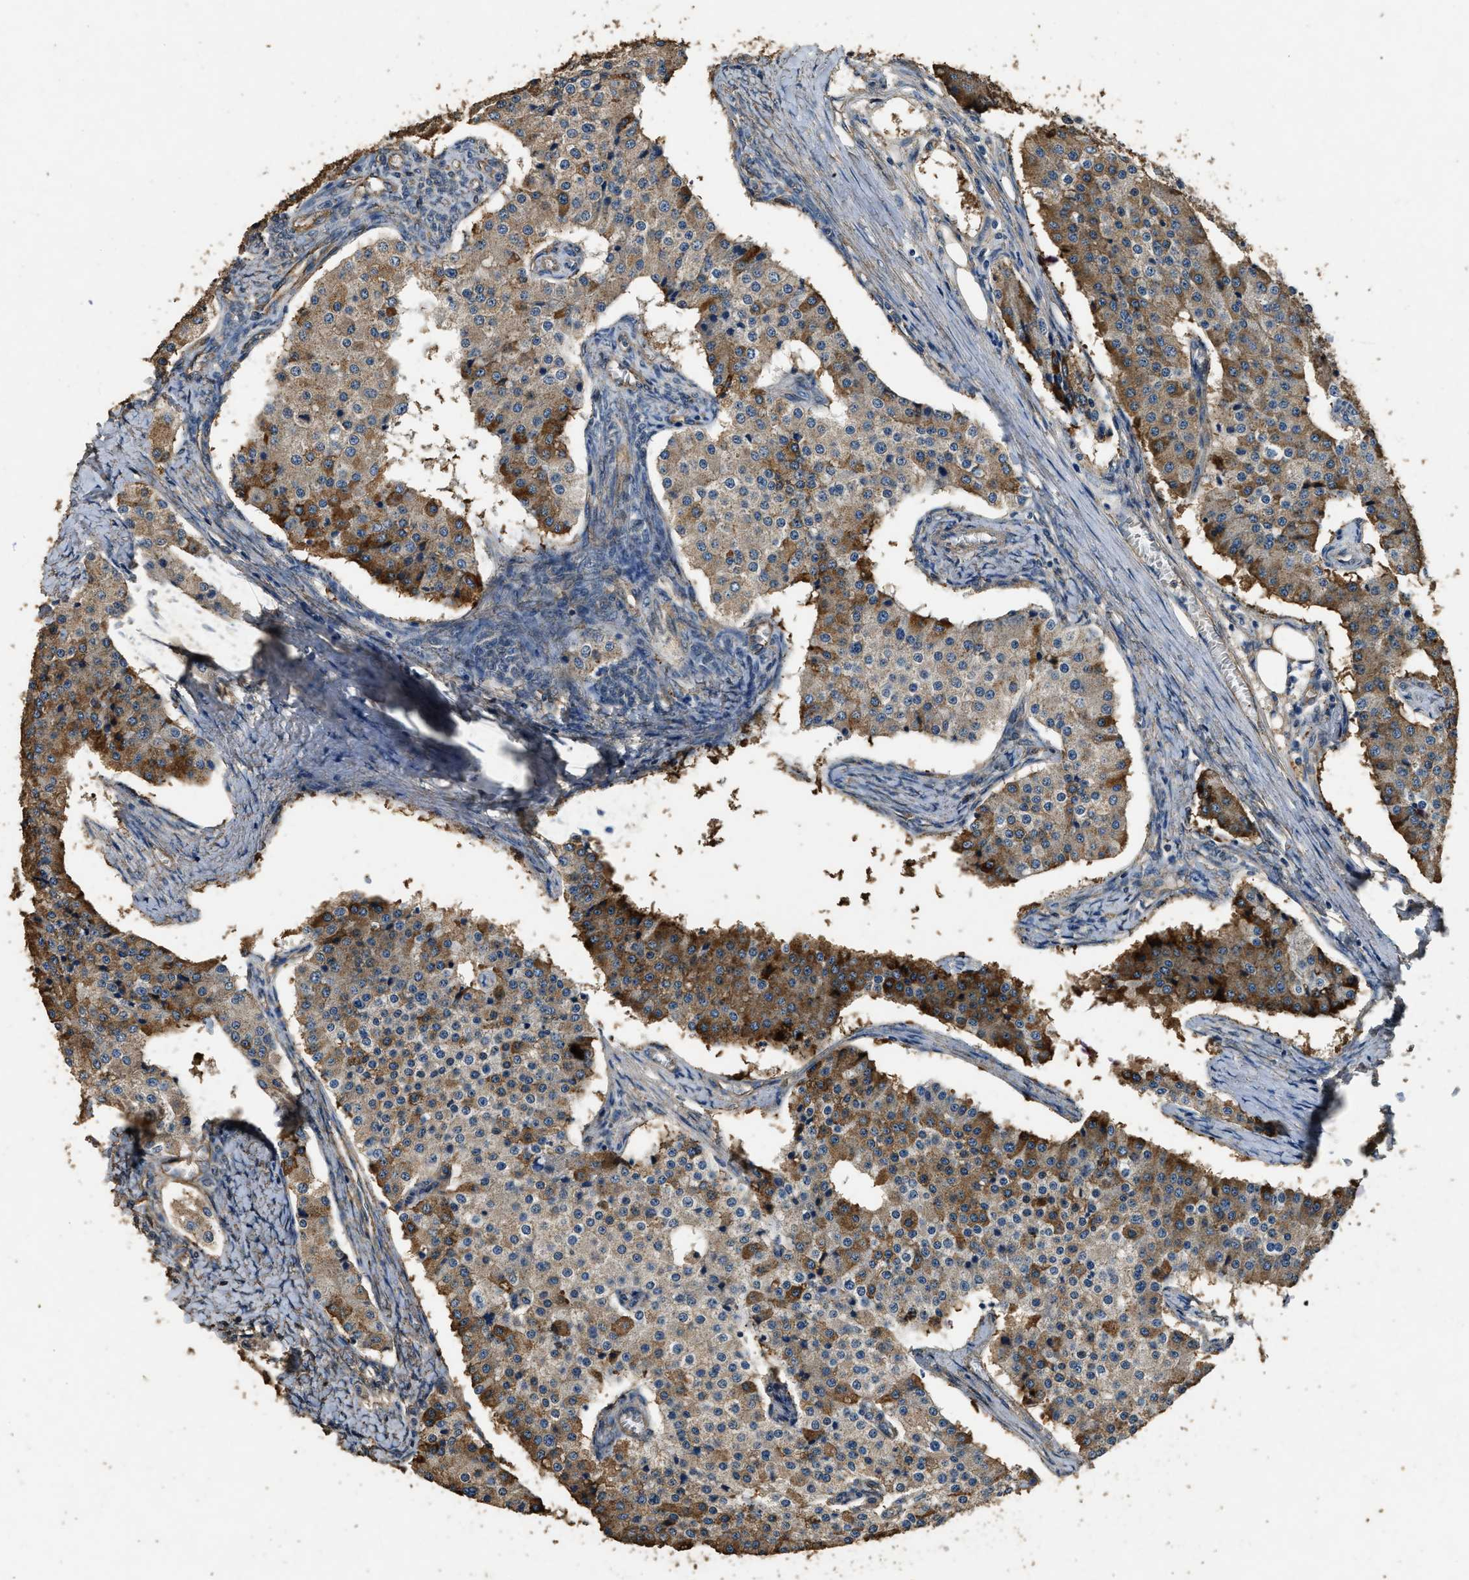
{"staining": {"intensity": "moderate", "quantity": "25%-75%", "location": "cytoplasmic/membranous"}, "tissue": "carcinoid", "cell_type": "Tumor cells", "image_type": "cancer", "snomed": [{"axis": "morphology", "description": "Carcinoid, malignant, NOS"}, {"axis": "topography", "description": "Colon"}], "caption": "Immunohistochemical staining of malignant carcinoid demonstrates medium levels of moderate cytoplasmic/membranous protein expression in about 25%-75% of tumor cells.", "gene": "MIB1", "patient": {"sex": "female", "age": 52}}